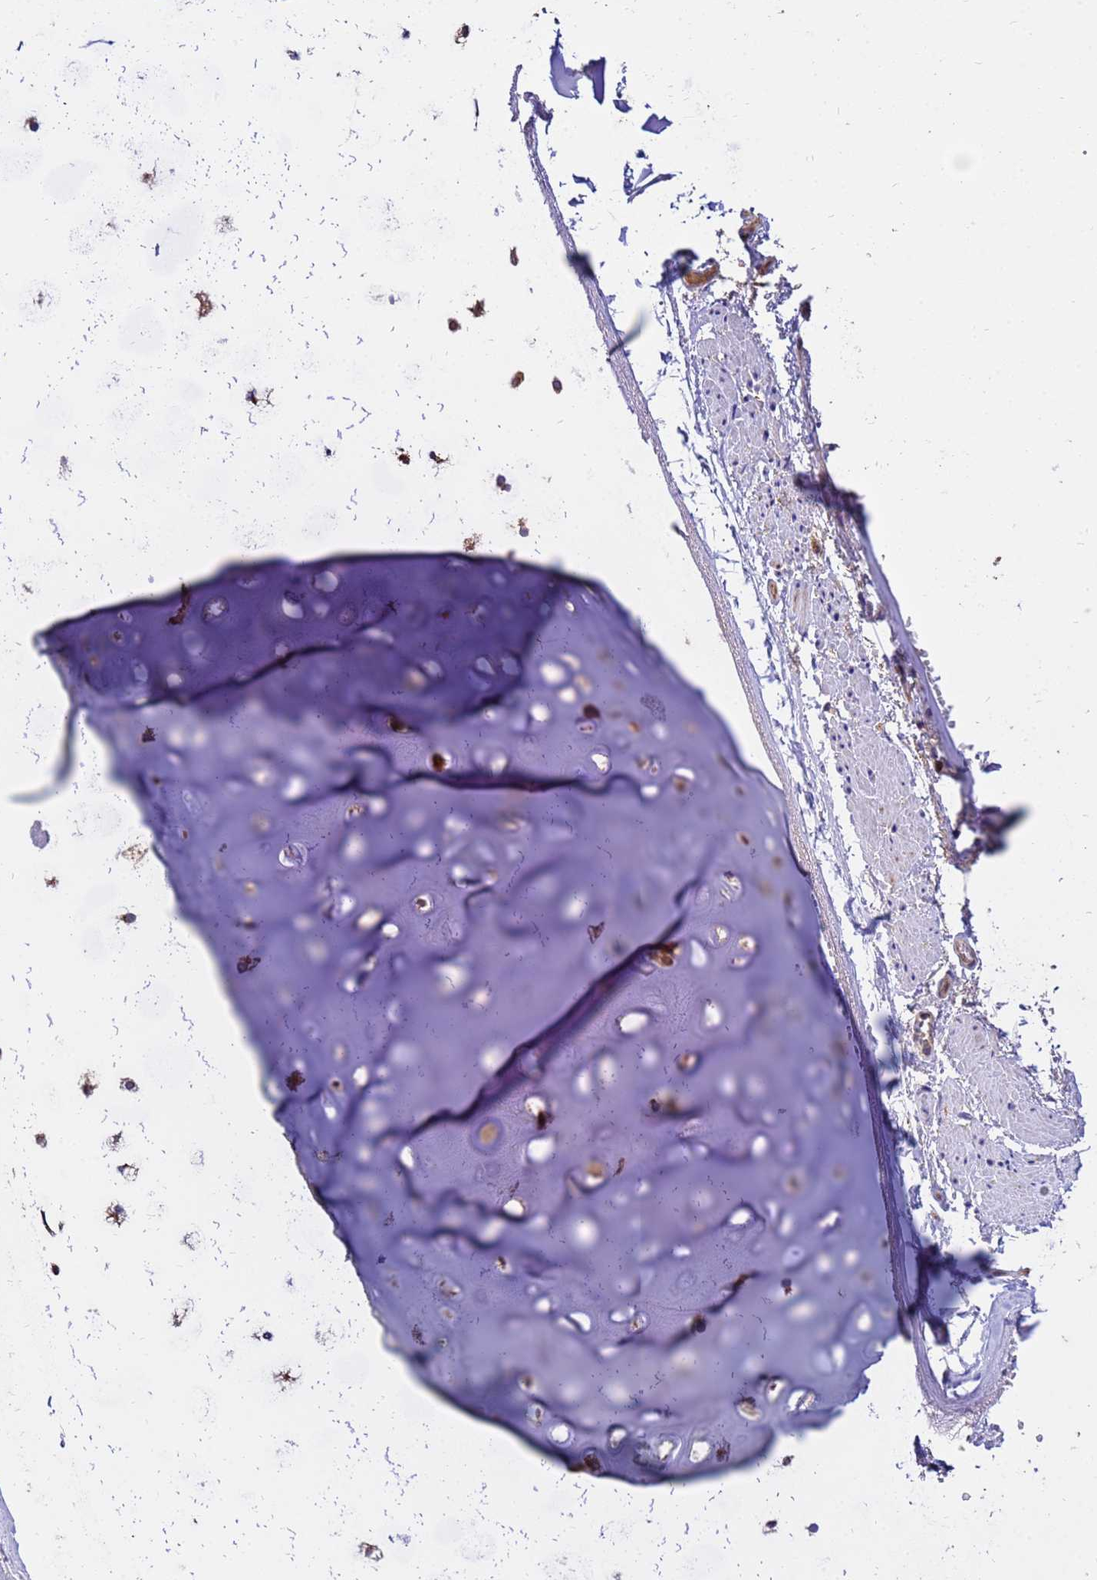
{"staining": {"intensity": "negative", "quantity": "none", "location": "none"}, "tissue": "adipose tissue", "cell_type": "Adipocytes", "image_type": "normal", "snomed": [{"axis": "morphology", "description": "Normal tissue, NOS"}, {"axis": "topography", "description": "Cartilage tissue"}], "caption": "An IHC image of benign adipose tissue is shown. There is no staining in adipocytes of adipose tissue. (DAB immunohistochemistry (IHC), high magnification).", "gene": "GET3", "patient": {"sex": "male", "age": 66}}